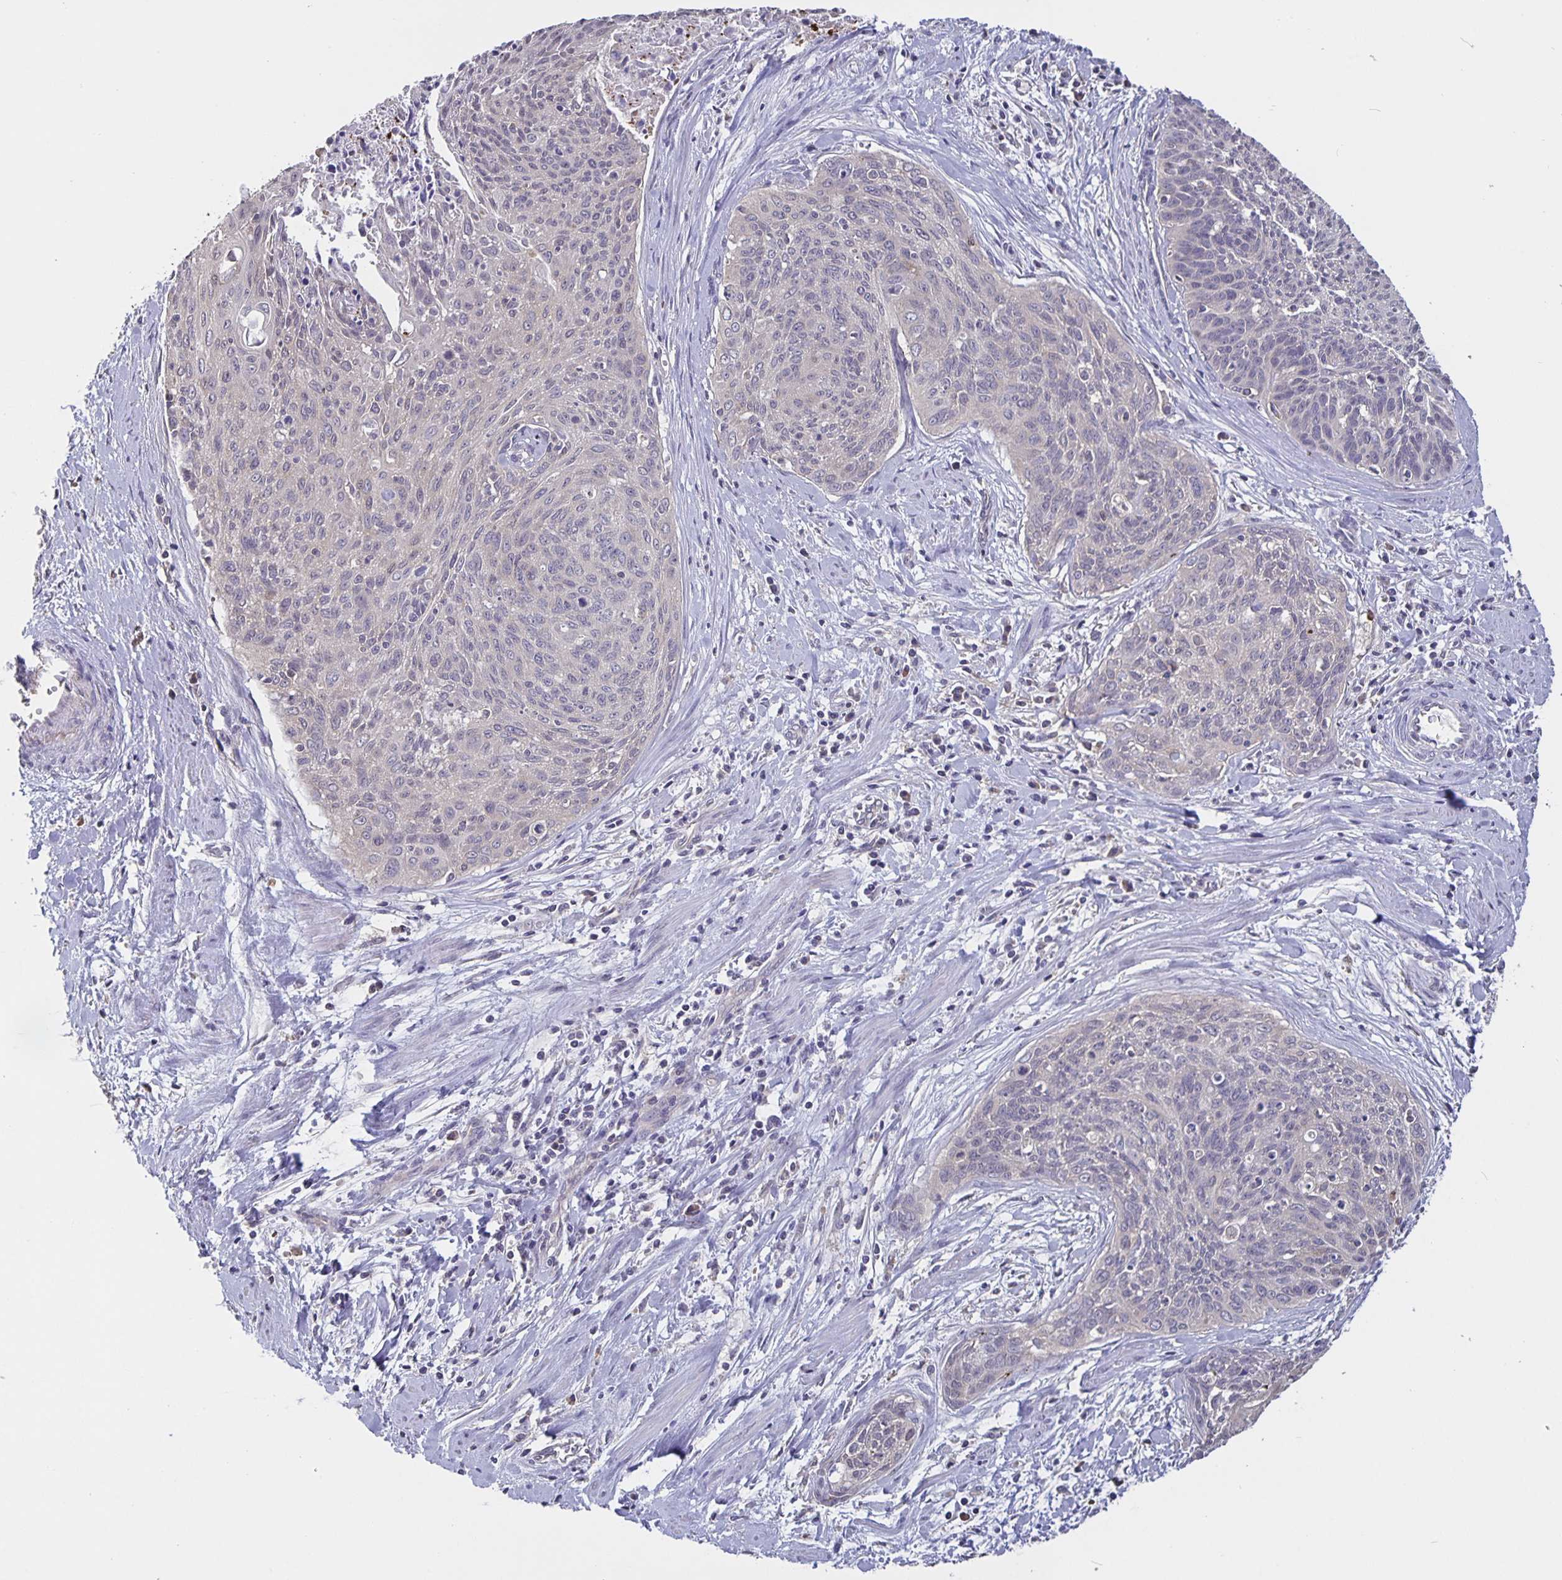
{"staining": {"intensity": "negative", "quantity": "none", "location": "none"}, "tissue": "cervical cancer", "cell_type": "Tumor cells", "image_type": "cancer", "snomed": [{"axis": "morphology", "description": "Squamous cell carcinoma, NOS"}, {"axis": "topography", "description": "Cervix"}], "caption": "There is no significant staining in tumor cells of cervical cancer (squamous cell carcinoma).", "gene": "FEM1C", "patient": {"sex": "female", "age": 55}}